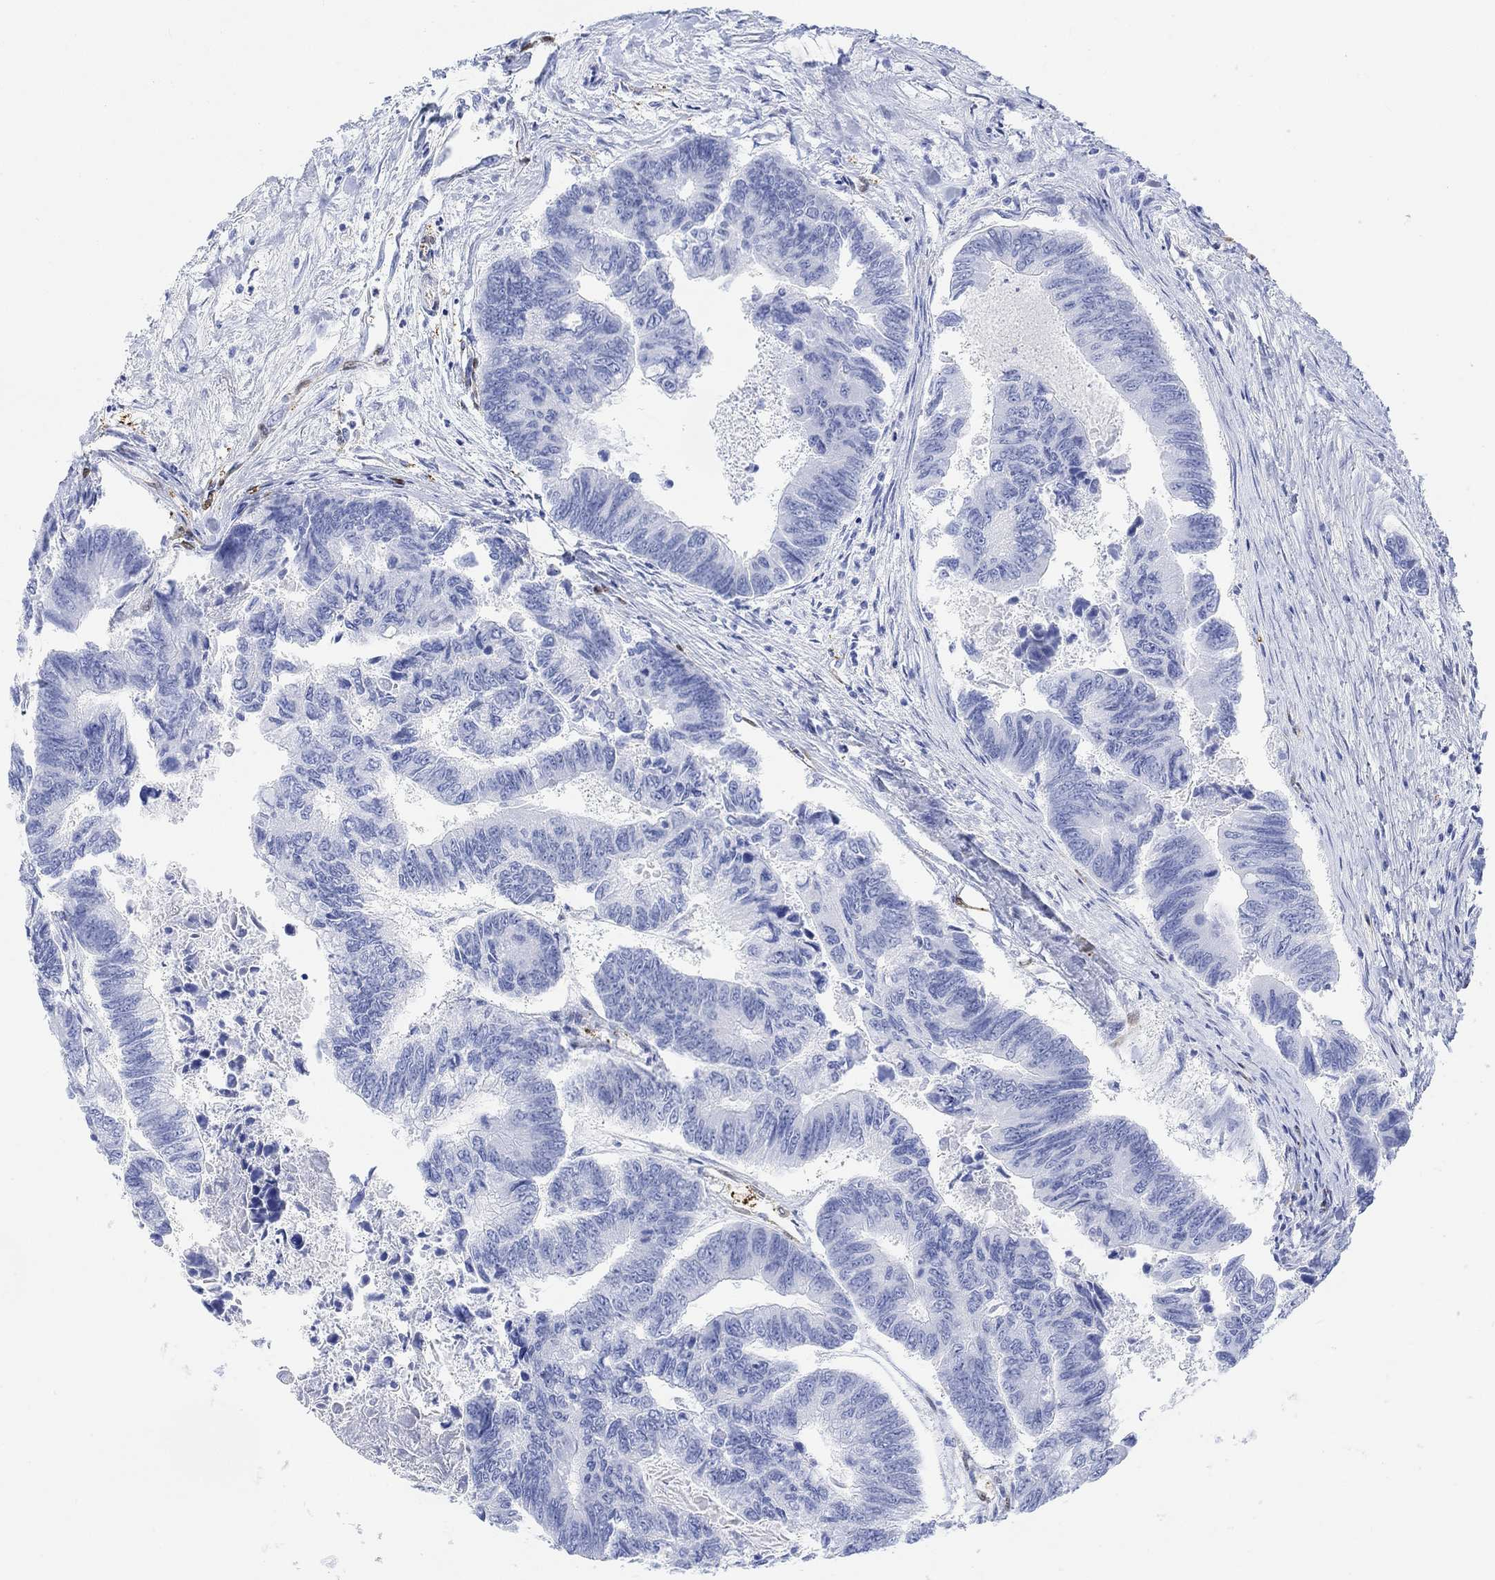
{"staining": {"intensity": "negative", "quantity": "none", "location": "none"}, "tissue": "colorectal cancer", "cell_type": "Tumor cells", "image_type": "cancer", "snomed": [{"axis": "morphology", "description": "Adenocarcinoma, NOS"}, {"axis": "topography", "description": "Colon"}], "caption": "Adenocarcinoma (colorectal) was stained to show a protein in brown. There is no significant expression in tumor cells. (DAB immunohistochemistry (IHC), high magnification).", "gene": "TPPP3", "patient": {"sex": "female", "age": 65}}